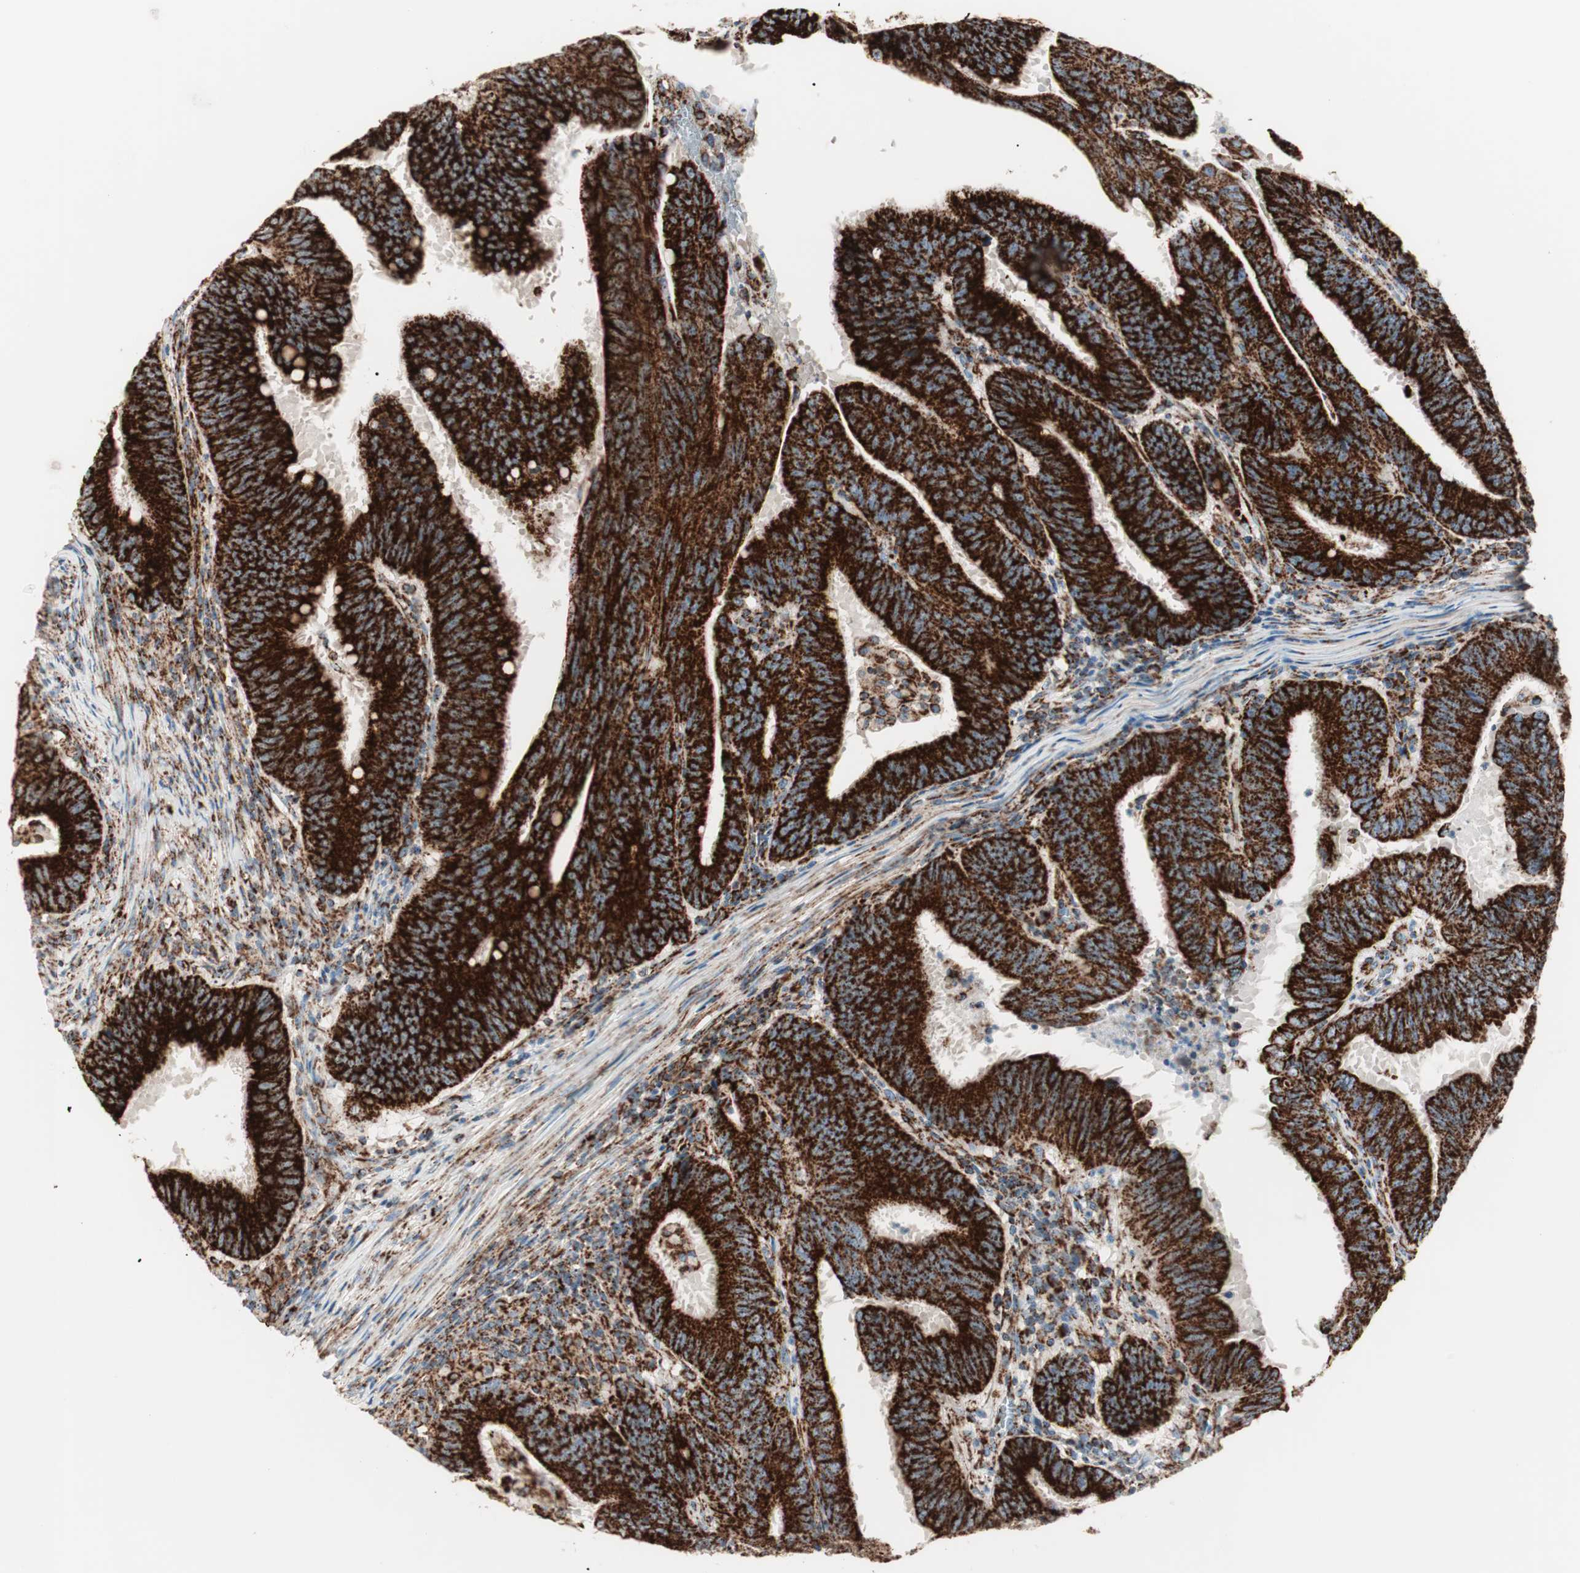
{"staining": {"intensity": "strong", "quantity": ">75%", "location": "cytoplasmic/membranous"}, "tissue": "colorectal cancer", "cell_type": "Tumor cells", "image_type": "cancer", "snomed": [{"axis": "morphology", "description": "Adenocarcinoma, NOS"}, {"axis": "topography", "description": "Colon"}], "caption": "Strong cytoplasmic/membranous protein staining is seen in approximately >75% of tumor cells in colorectal adenocarcinoma.", "gene": "TOMM20", "patient": {"sex": "male", "age": 45}}